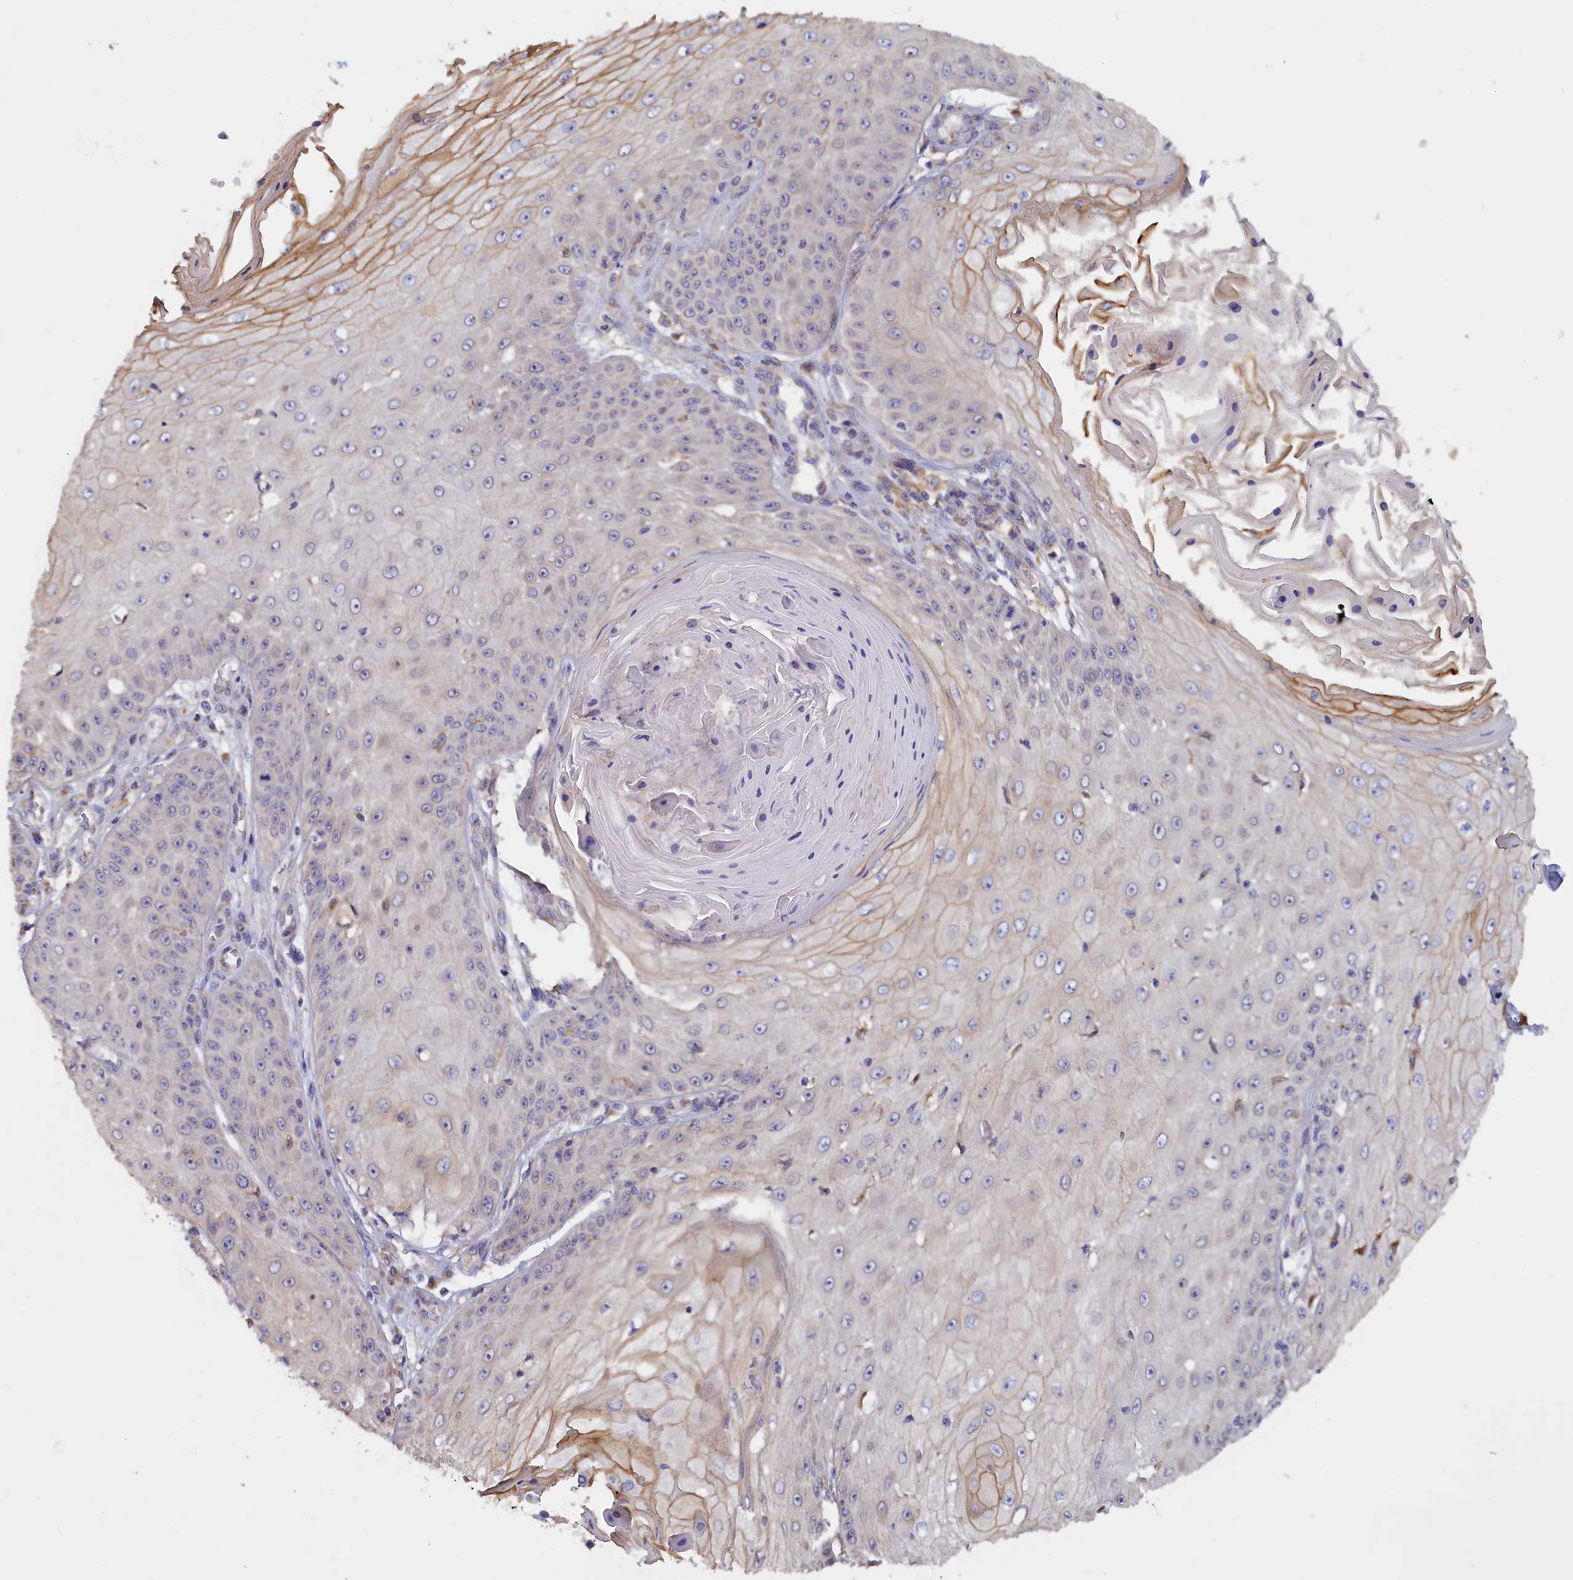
{"staining": {"intensity": "negative", "quantity": "none", "location": "none"}, "tissue": "skin cancer", "cell_type": "Tumor cells", "image_type": "cancer", "snomed": [{"axis": "morphology", "description": "Squamous cell carcinoma, NOS"}, {"axis": "topography", "description": "Skin"}], "caption": "The micrograph reveals no significant positivity in tumor cells of skin cancer. (DAB immunohistochemistry (IHC), high magnification).", "gene": "COL19A1", "patient": {"sex": "male", "age": 70}}